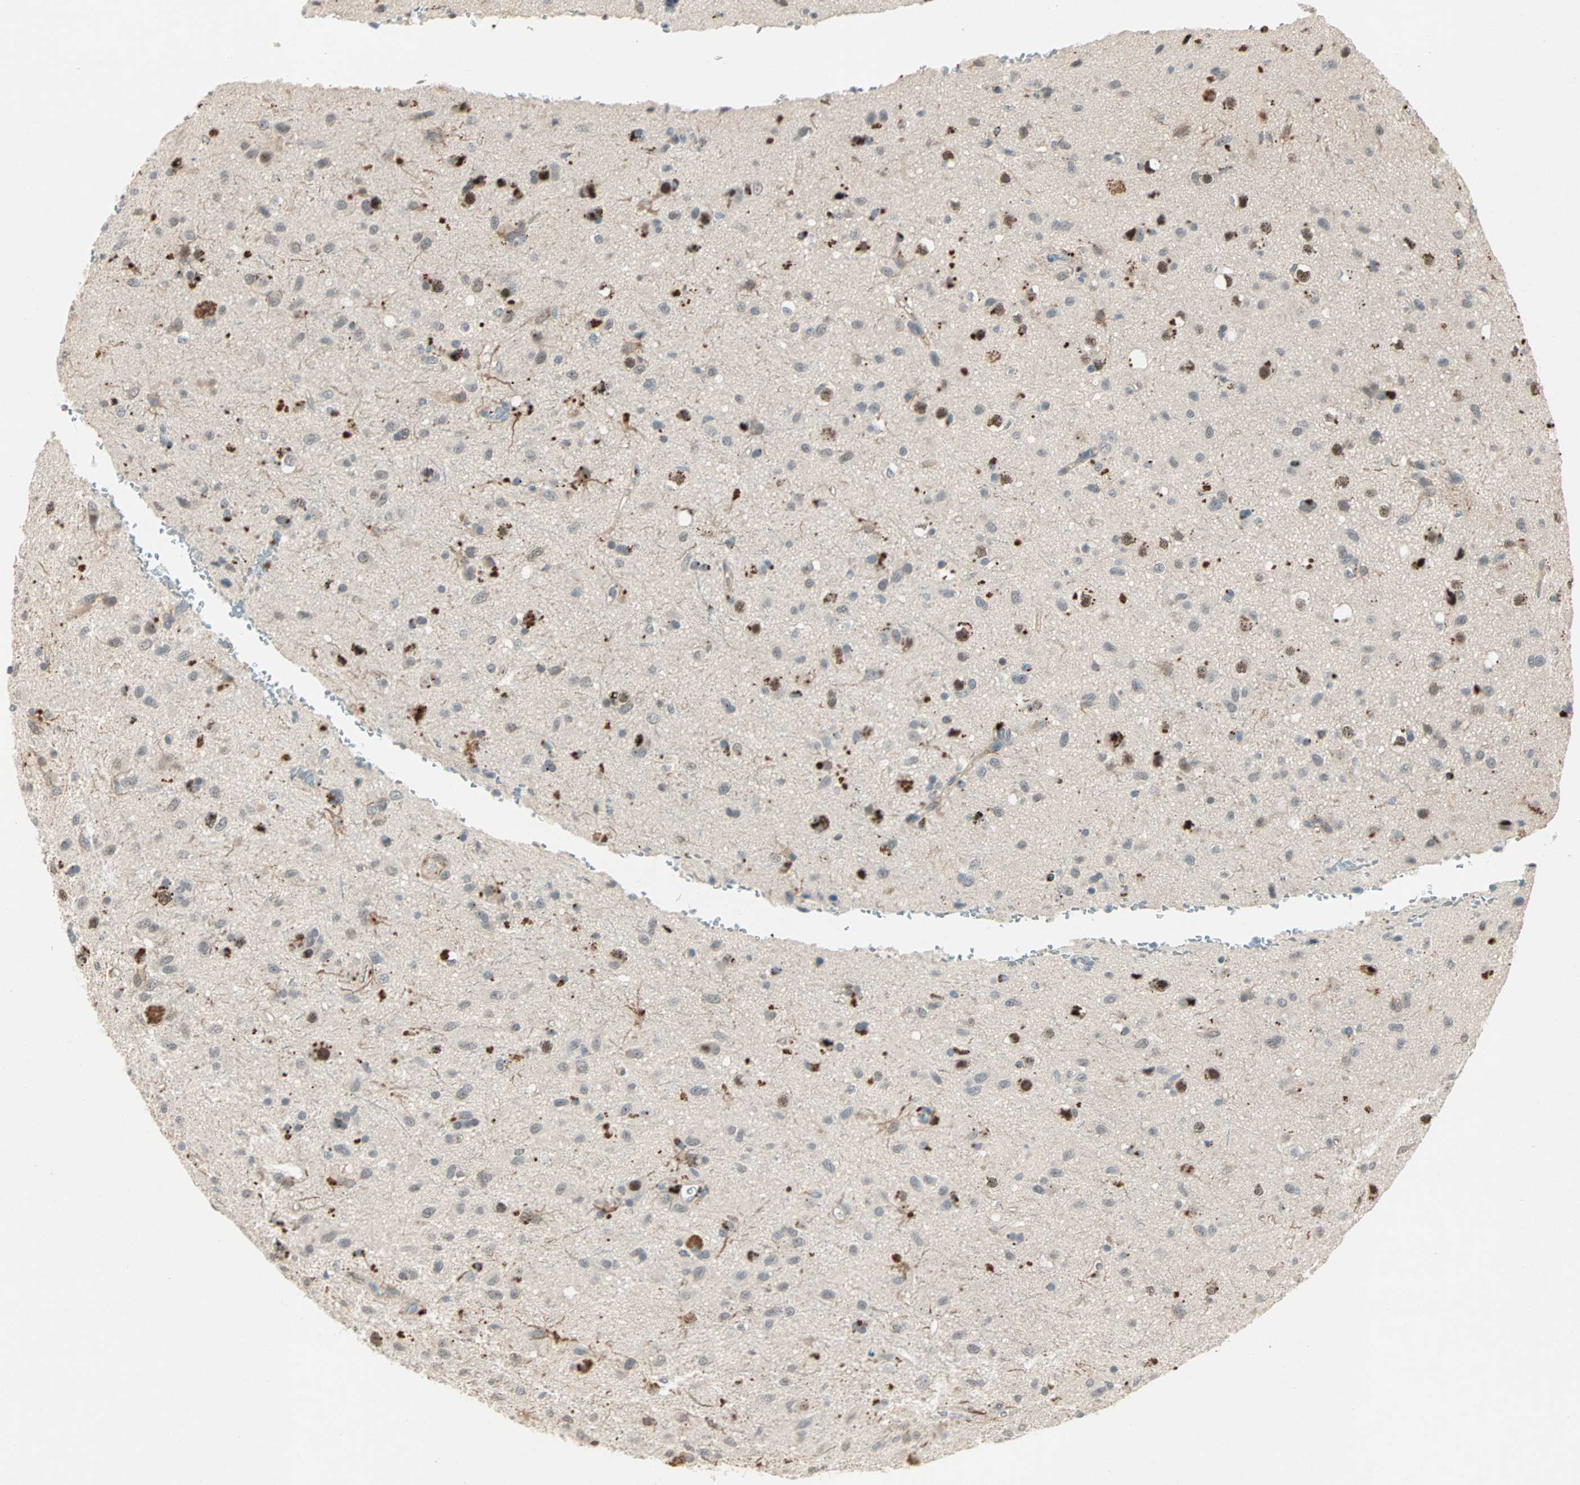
{"staining": {"intensity": "weak", "quantity": "<25%", "location": "cytoplasmic/membranous"}, "tissue": "glioma", "cell_type": "Tumor cells", "image_type": "cancer", "snomed": [{"axis": "morphology", "description": "Glioma, malignant, Low grade"}, {"axis": "topography", "description": "Brain"}], "caption": "Tumor cells show no significant protein positivity in low-grade glioma (malignant). (DAB (3,3'-diaminobenzidine) immunohistochemistry (IHC) with hematoxylin counter stain).", "gene": "RTL6", "patient": {"sex": "male", "age": 77}}